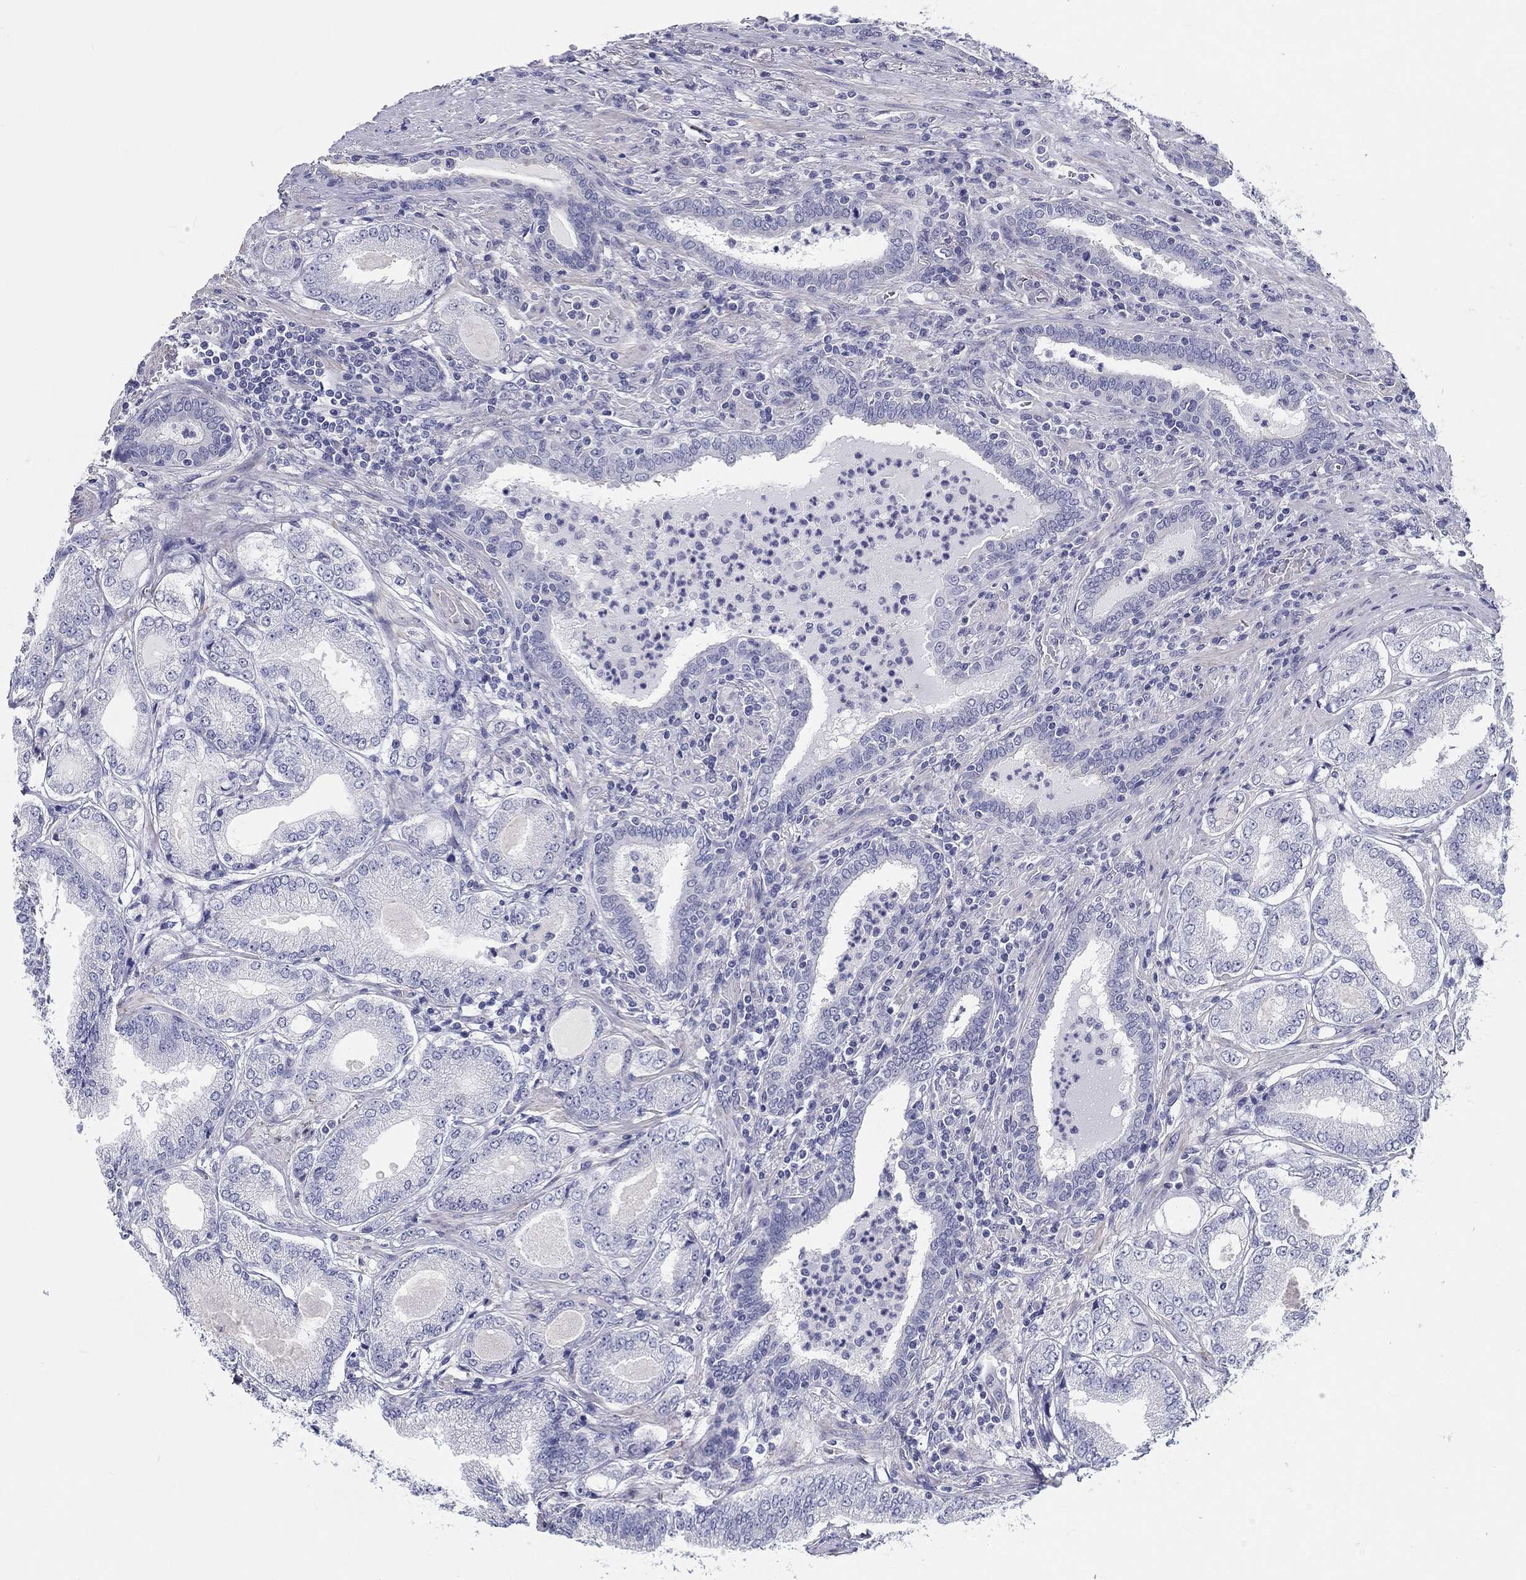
{"staining": {"intensity": "negative", "quantity": "none", "location": "none"}, "tissue": "prostate cancer", "cell_type": "Tumor cells", "image_type": "cancer", "snomed": [{"axis": "morphology", "description": "Adenocarcinoma, NOS"}, {"axis": "topography", "description": "Prostate"}], "caption": "Tumor cells are negative for protein expression in human prostate cancer. (DAB immunohistochemistry with hematoxylin counter stain).", "gene": "CRYGD", "patient": {"sex": "male", "age": 65}}